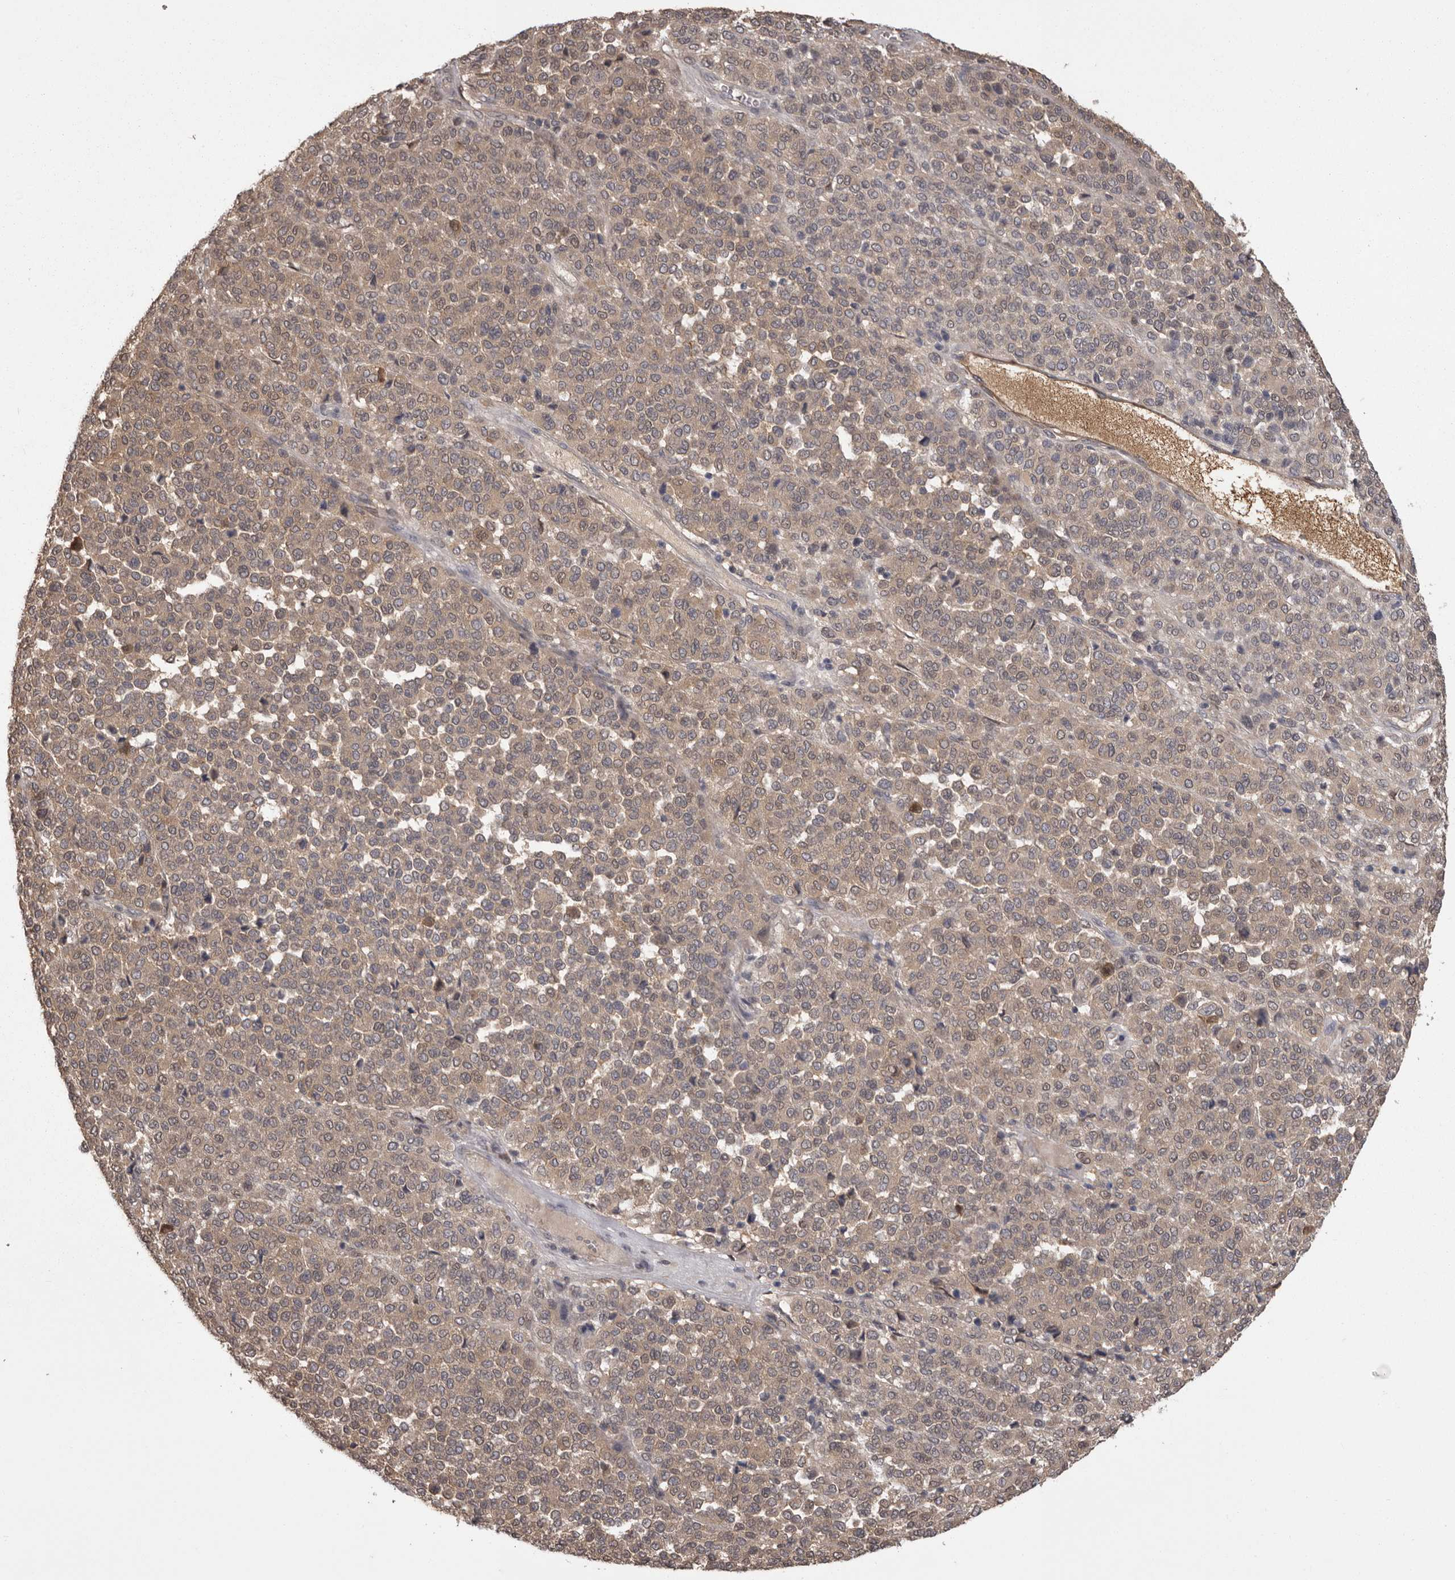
{"staining": {"intensity": "moderate", "quantity": ">75%", "location": "cytoplasmic/membranous"}, "tissue": "melanoma", "cell_type": "Tumor cells", "image_type": "cancer", "snomed": [{"axis": "morphology", "description": "Malignant melanoma, Metastatic site"}, {"axis": "topography", "description": "Pancreas"}], "caption": "Melanoma stained for a protein (brown) demonstrates moderate cytoplasmic/membranous positive positivity in approximately >75% of tumor cells.", "gene": "MDH1", "patient": {"sex": "female", "age": 30}}